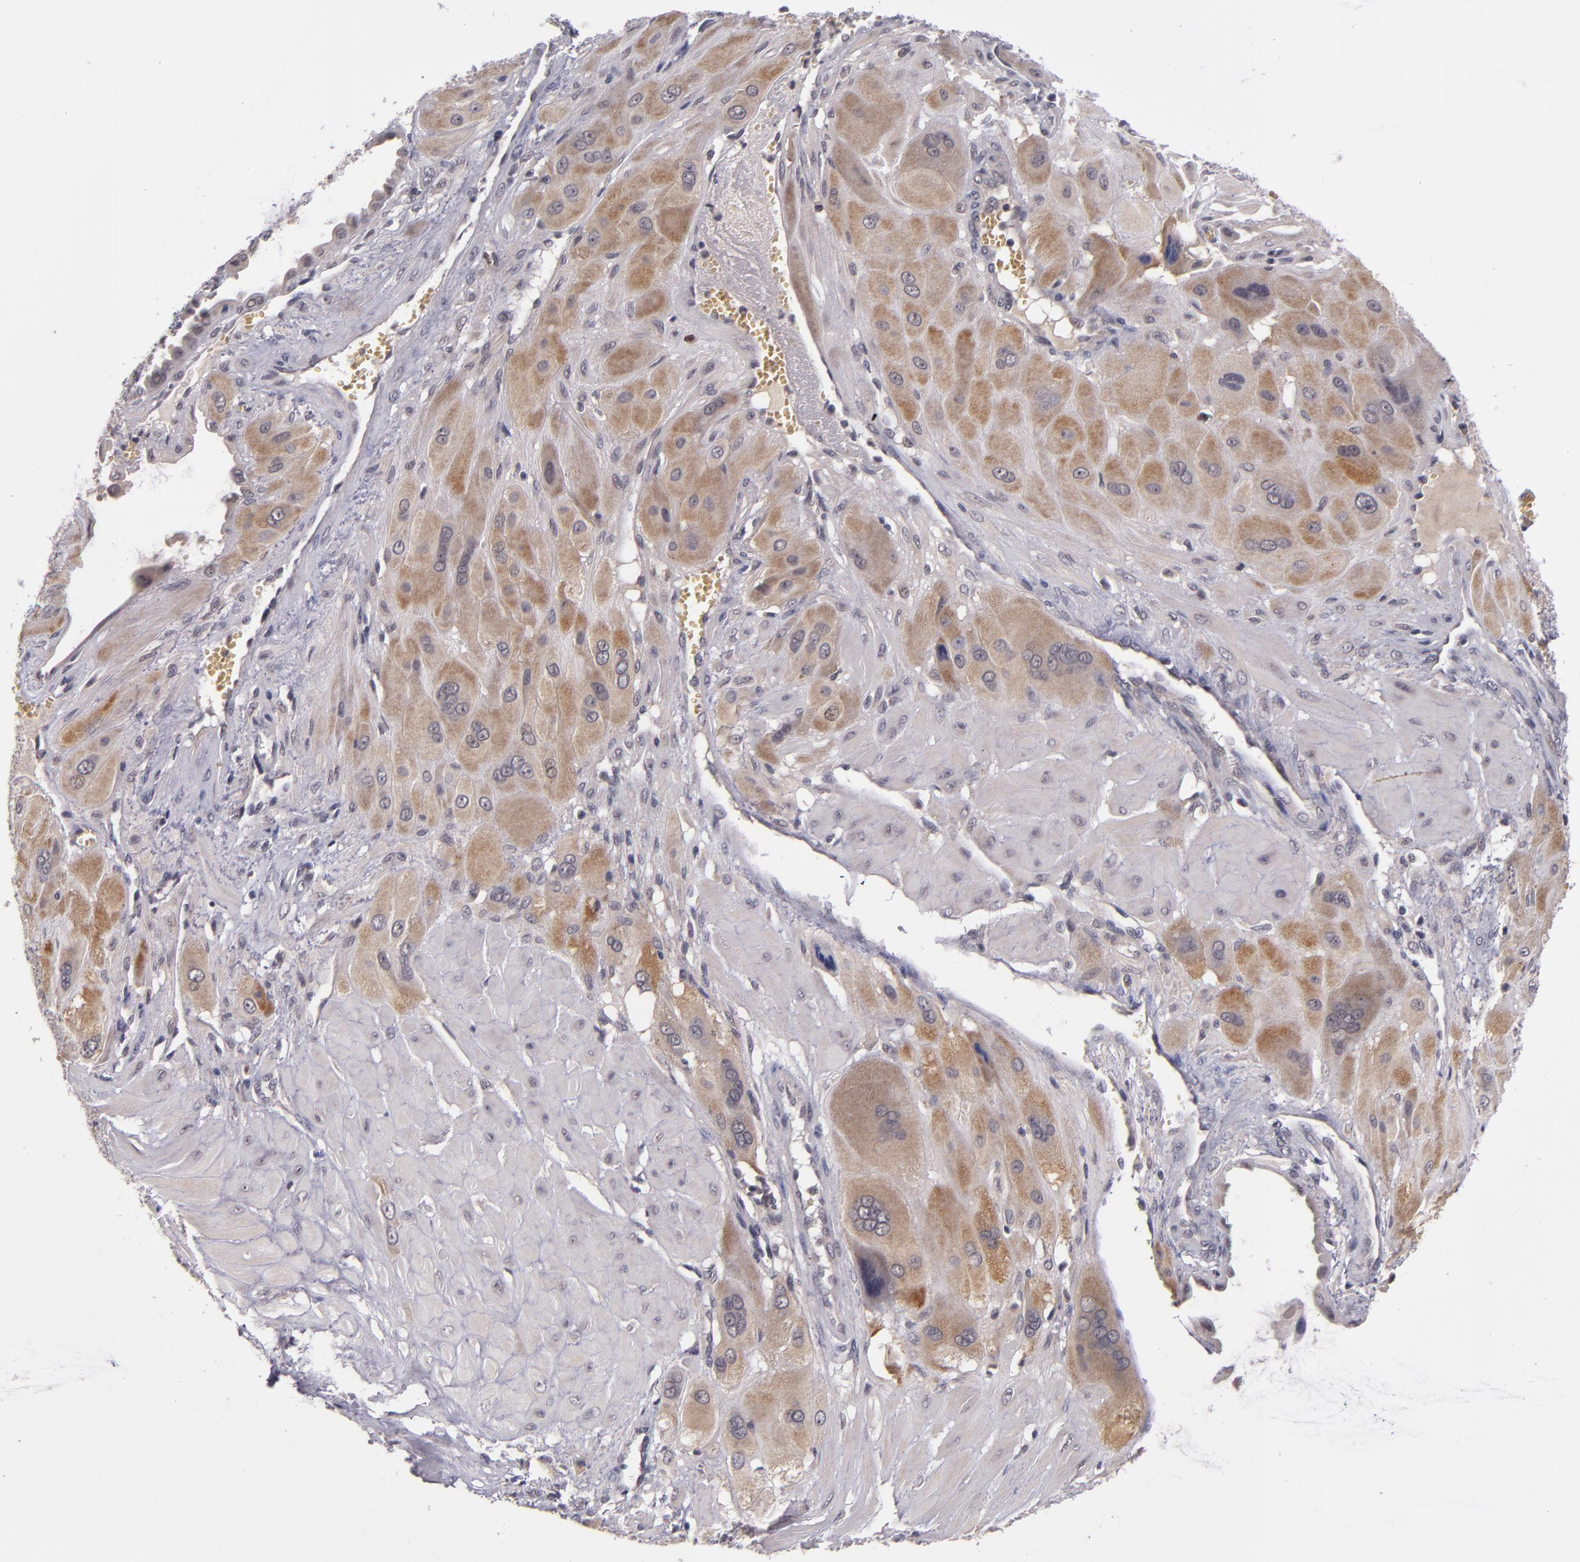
{"staining": {"intensity": "moderate", "quantity": "25%-75%", "location": "cytoplasmic/membranous"}, "tissue": "cervical cancer", "cell_type": "Tumor cells", "image_type": "cancer", "snomed": [{"axis": "morphology", "description": "Squamous cell carcinoma, NOS"}, {"axis": "topography", "description": "Cervix"}], "caption": "Protein staining of squamous cell carcinoma (cervical) tissue reveals moderate cytoplasmic/membranous expression in approximately 25%-75% of tumor cells.", "gene": "CDC7", "patient": {"sex": "female", "age": 34}}